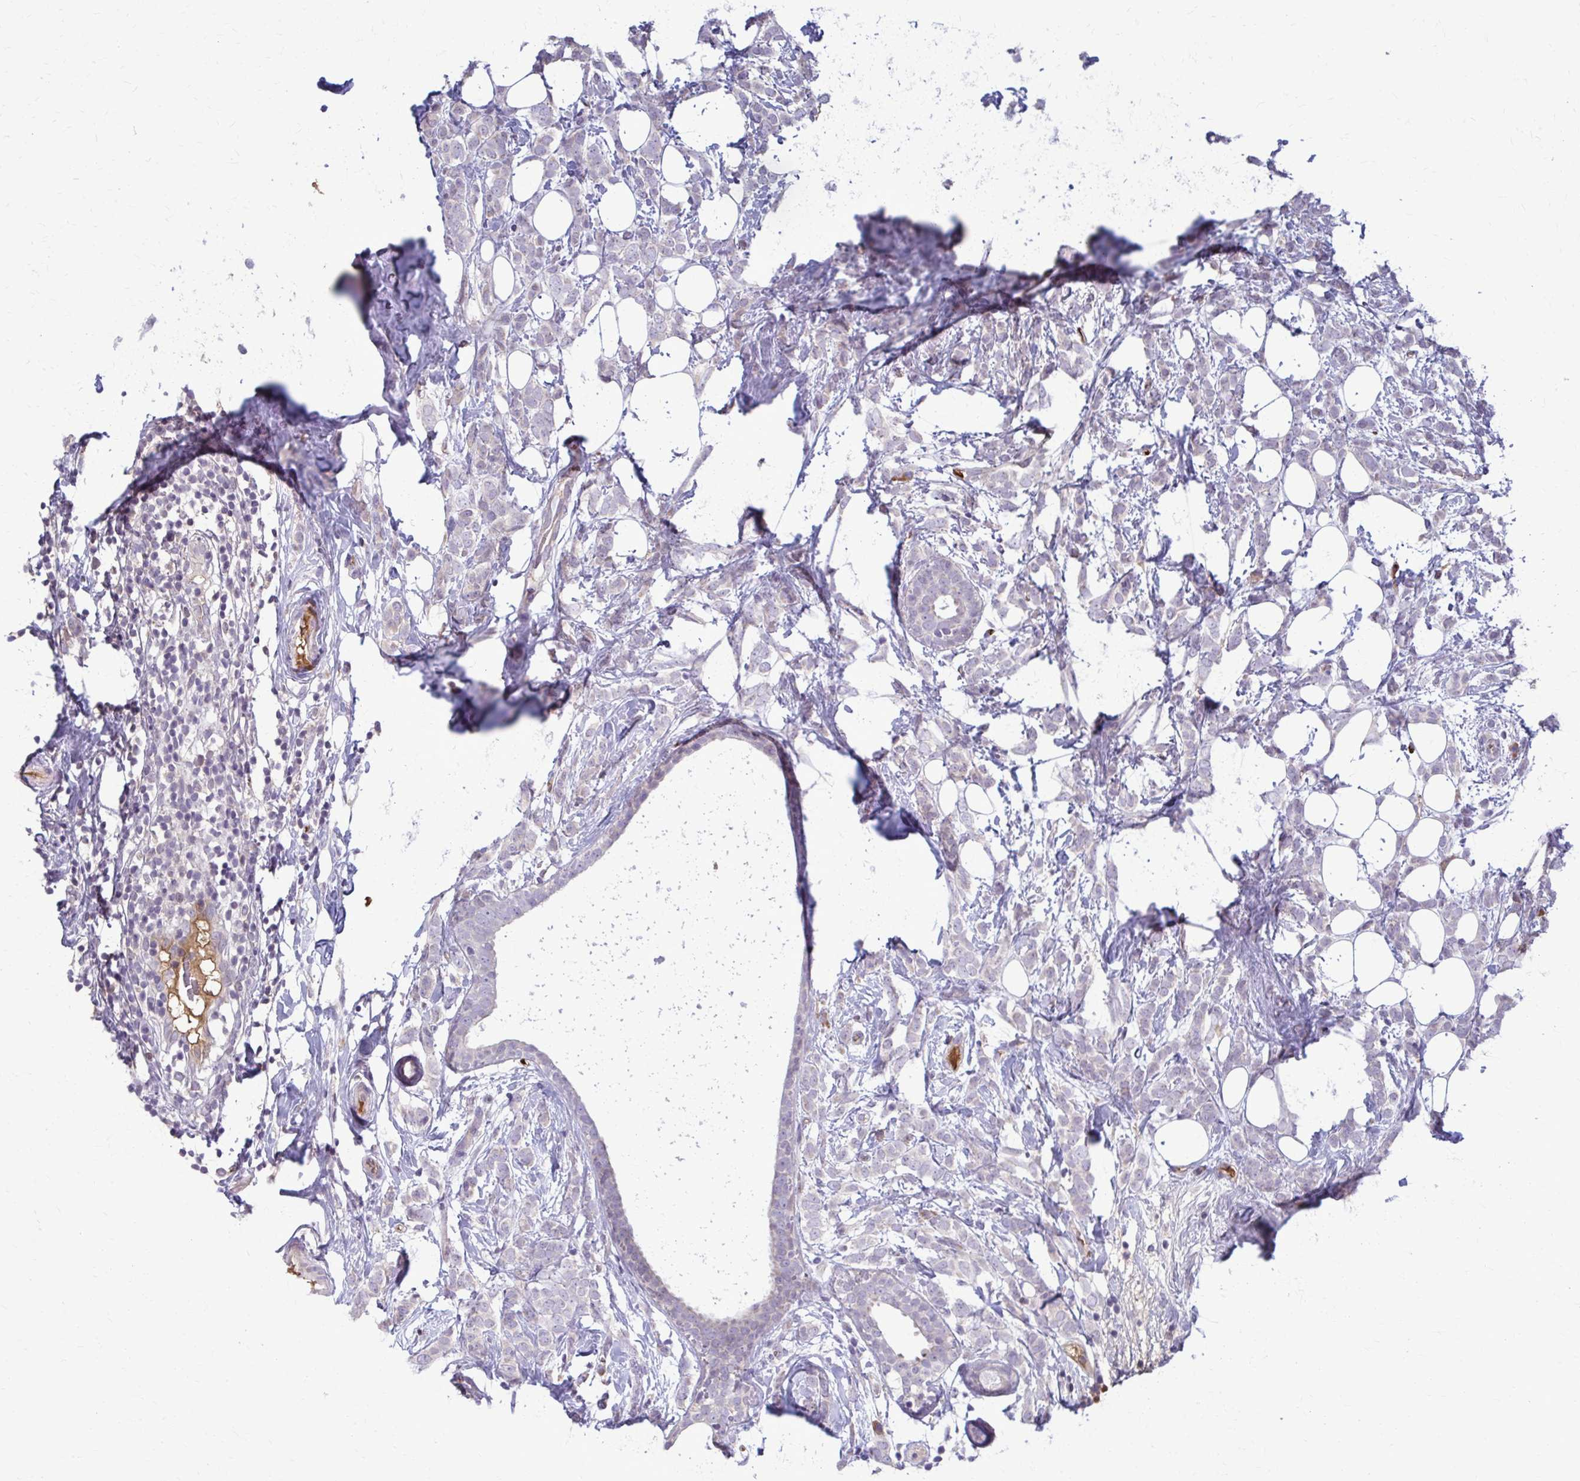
{"staining": {"intensity": "negative", "quantity": "none", "location": "none"}, "tissue": "breast cancer", "cell_type": "Tumor cells", "image_type": "cancer", "snomed": [{"axis": "morphology", "description": "Lobular carcinoma"}, {"axis": "topography", "description": "Breast"}], "caption": "This is a photomicrograph of IHC staining of breast cancer (lobular carcinoma), which shows no staining in tumor cells. (DAB (3,3'-diaminobenzidine) immunohistochemistry (IHC) visualized using brightfield microscopy, high magnification).", "gene": "MCRIP2", "patient": {"sex": "female", "age": 49}}